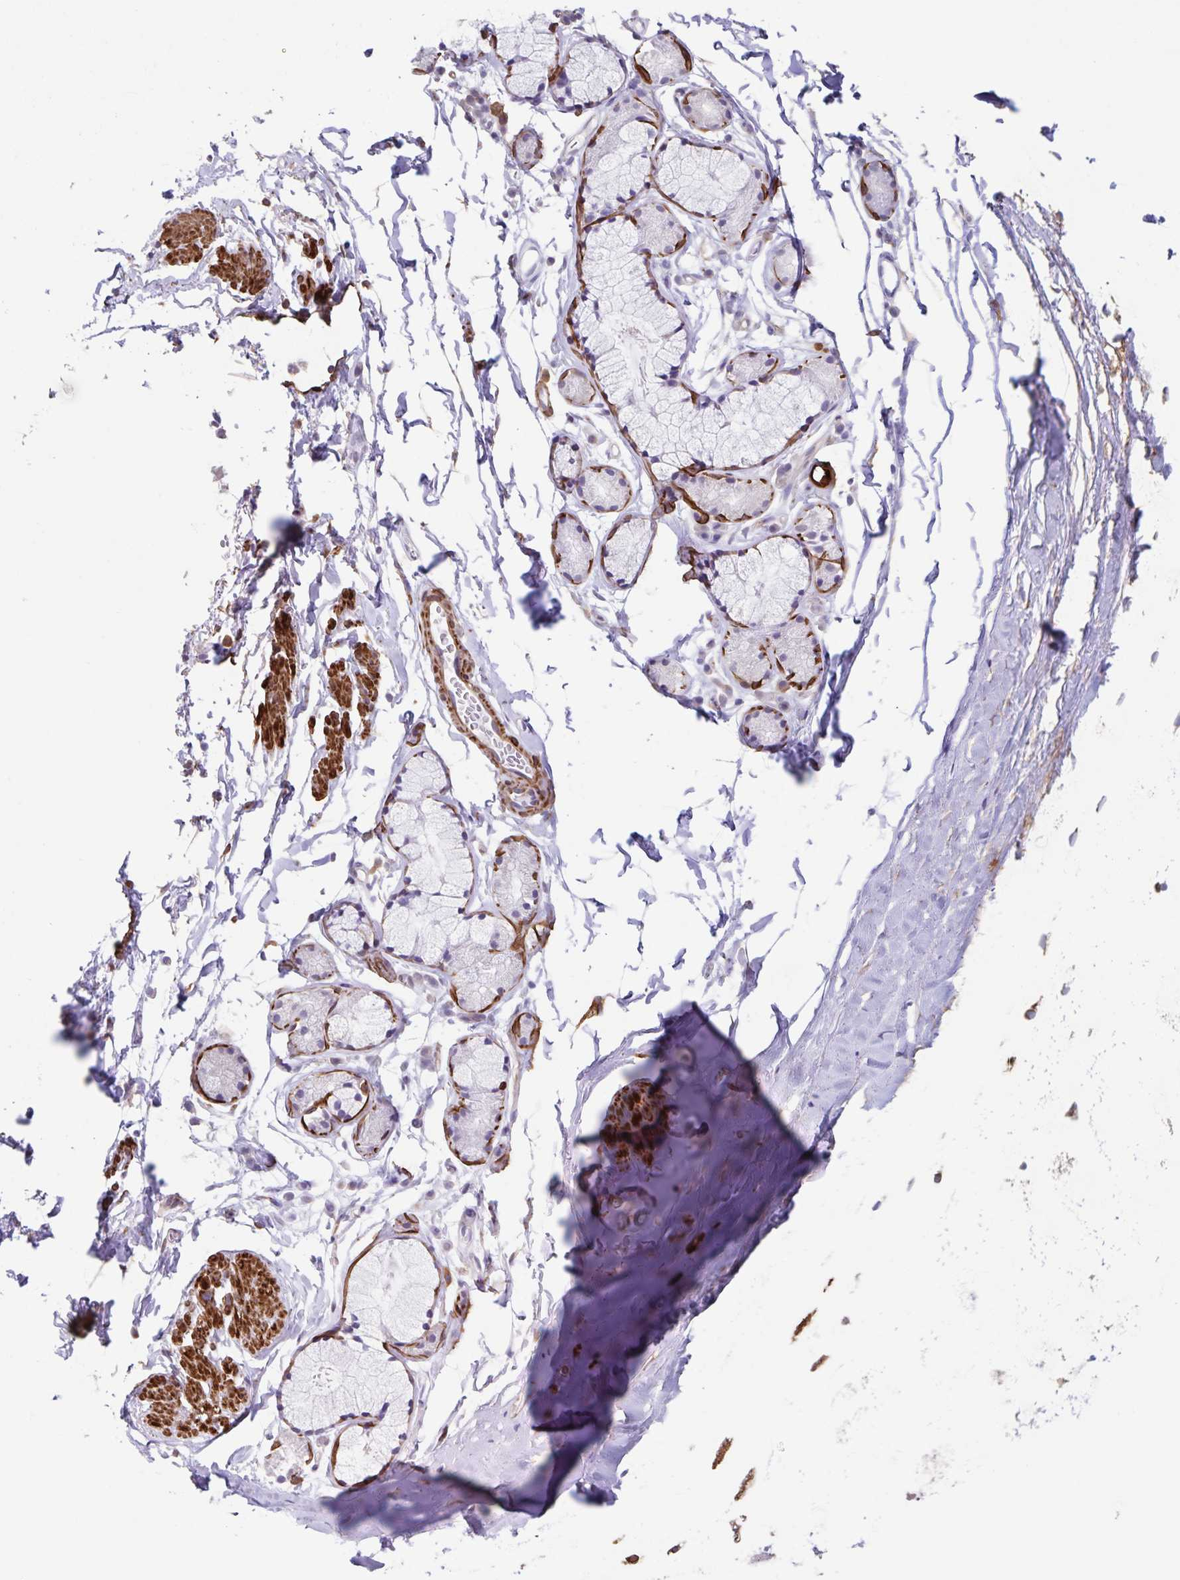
{"staining": {"intensity": "moderate", "quantity": ">75%", "location": "cytoplasmic/membranous"}, "tissue": "adipose tissue", "cell_type": "Adipocytes", "image_type": "normal", "snomed": [{"axis": "morphology", "description": "Normal tissue, NOS"}, {"axis": "topography", "description": "Cartilage tissue"}, {"axis": "topography", "description": "Bronchus"}, {"axis": "topography", "description": "Peripheral nerve tissue"}], "caption": "Immunohistochemistry of benign adipose tissue displays medium levels of moderate cytoplasmic/membranous positivity in approximately >75% of adipocytes.", "gene": "SYNM", "patient": {"sex": "female", "age": 59}}